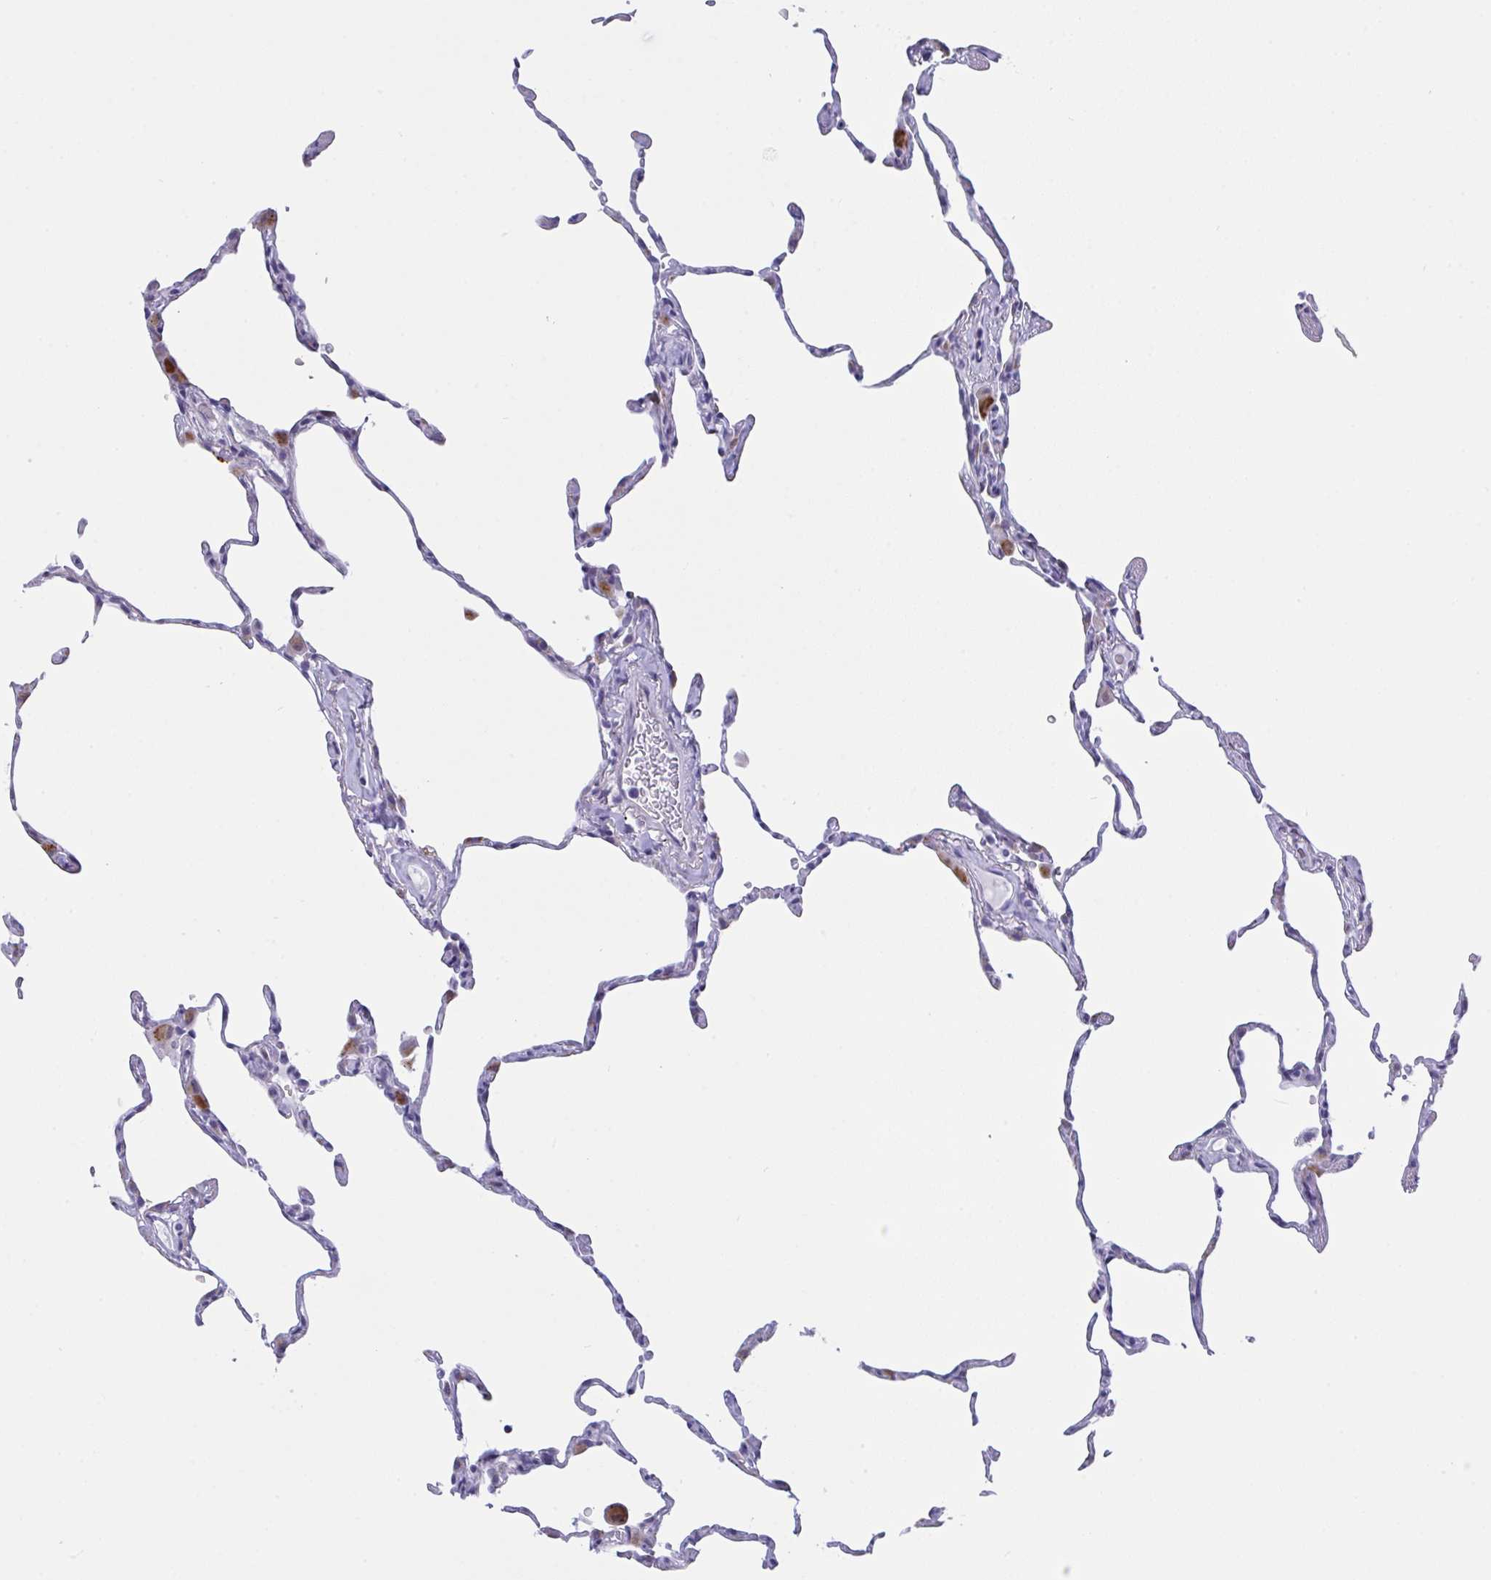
{"staining": {"intensity": "strong", "quantity": "<25%", "location": "cytoplasmic/membranous"}, "tissue": "lung", "cell_type": "Alveolar cells", "image_type": "normal", "snomed": [{"axis": "morphology", "description": "Normal tissue, NOS"}, {"axis": "topography", "description": "Lung"}], "caption": "IHC micrograph of unremarkable lung stained for a protein (brown), which reveals medium levels of strong cytoplasmic/membranous expression in approximately <25% of alveolar cells.", "gene": "FBXL22", "patient": {"sex": "female", "age": 57}}